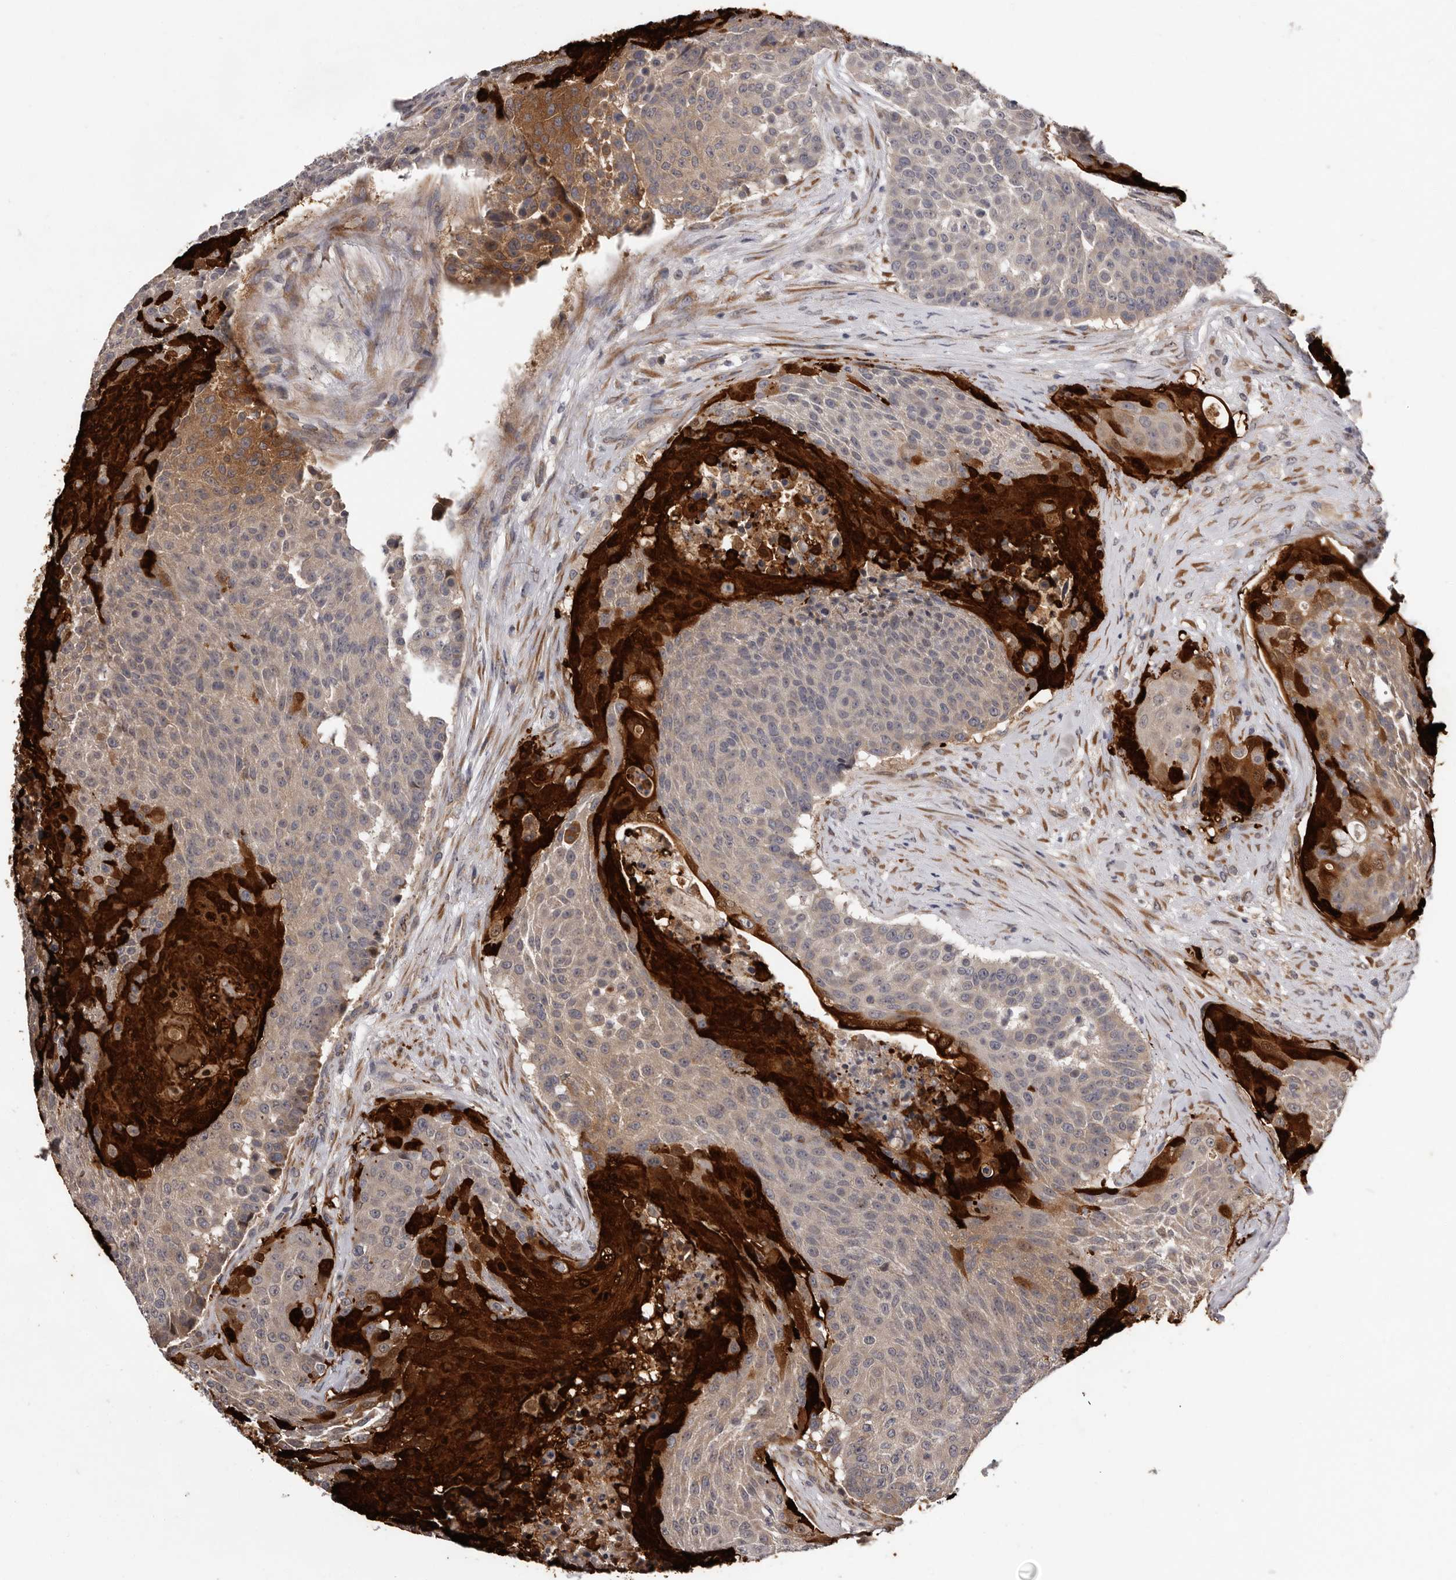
{"staining": {"intensity": "strong", "quantity": "25%-75%", "location": "cytoplasmic/membranous,nuclear"}, "tissue": "urothelial cancer", "cell_type": "Tumor cells", "image_type": "cancer", "snomed": [{"axis": "morphology", "description": "Urothelial carcinoma, High grade"}, {"axis": "topography", "description": "Urinary bladder"}], "caption": "DAB (3,3'-diaminobenzidine) immunohistochemical staining of human urothelial cancer exhibits strong cytoplasmic/membranous and nuclear protein staining in approximately 25%-75% of tumor cells.", "gene": "MED8", "patient": {"sex": "female", "age": 63}}